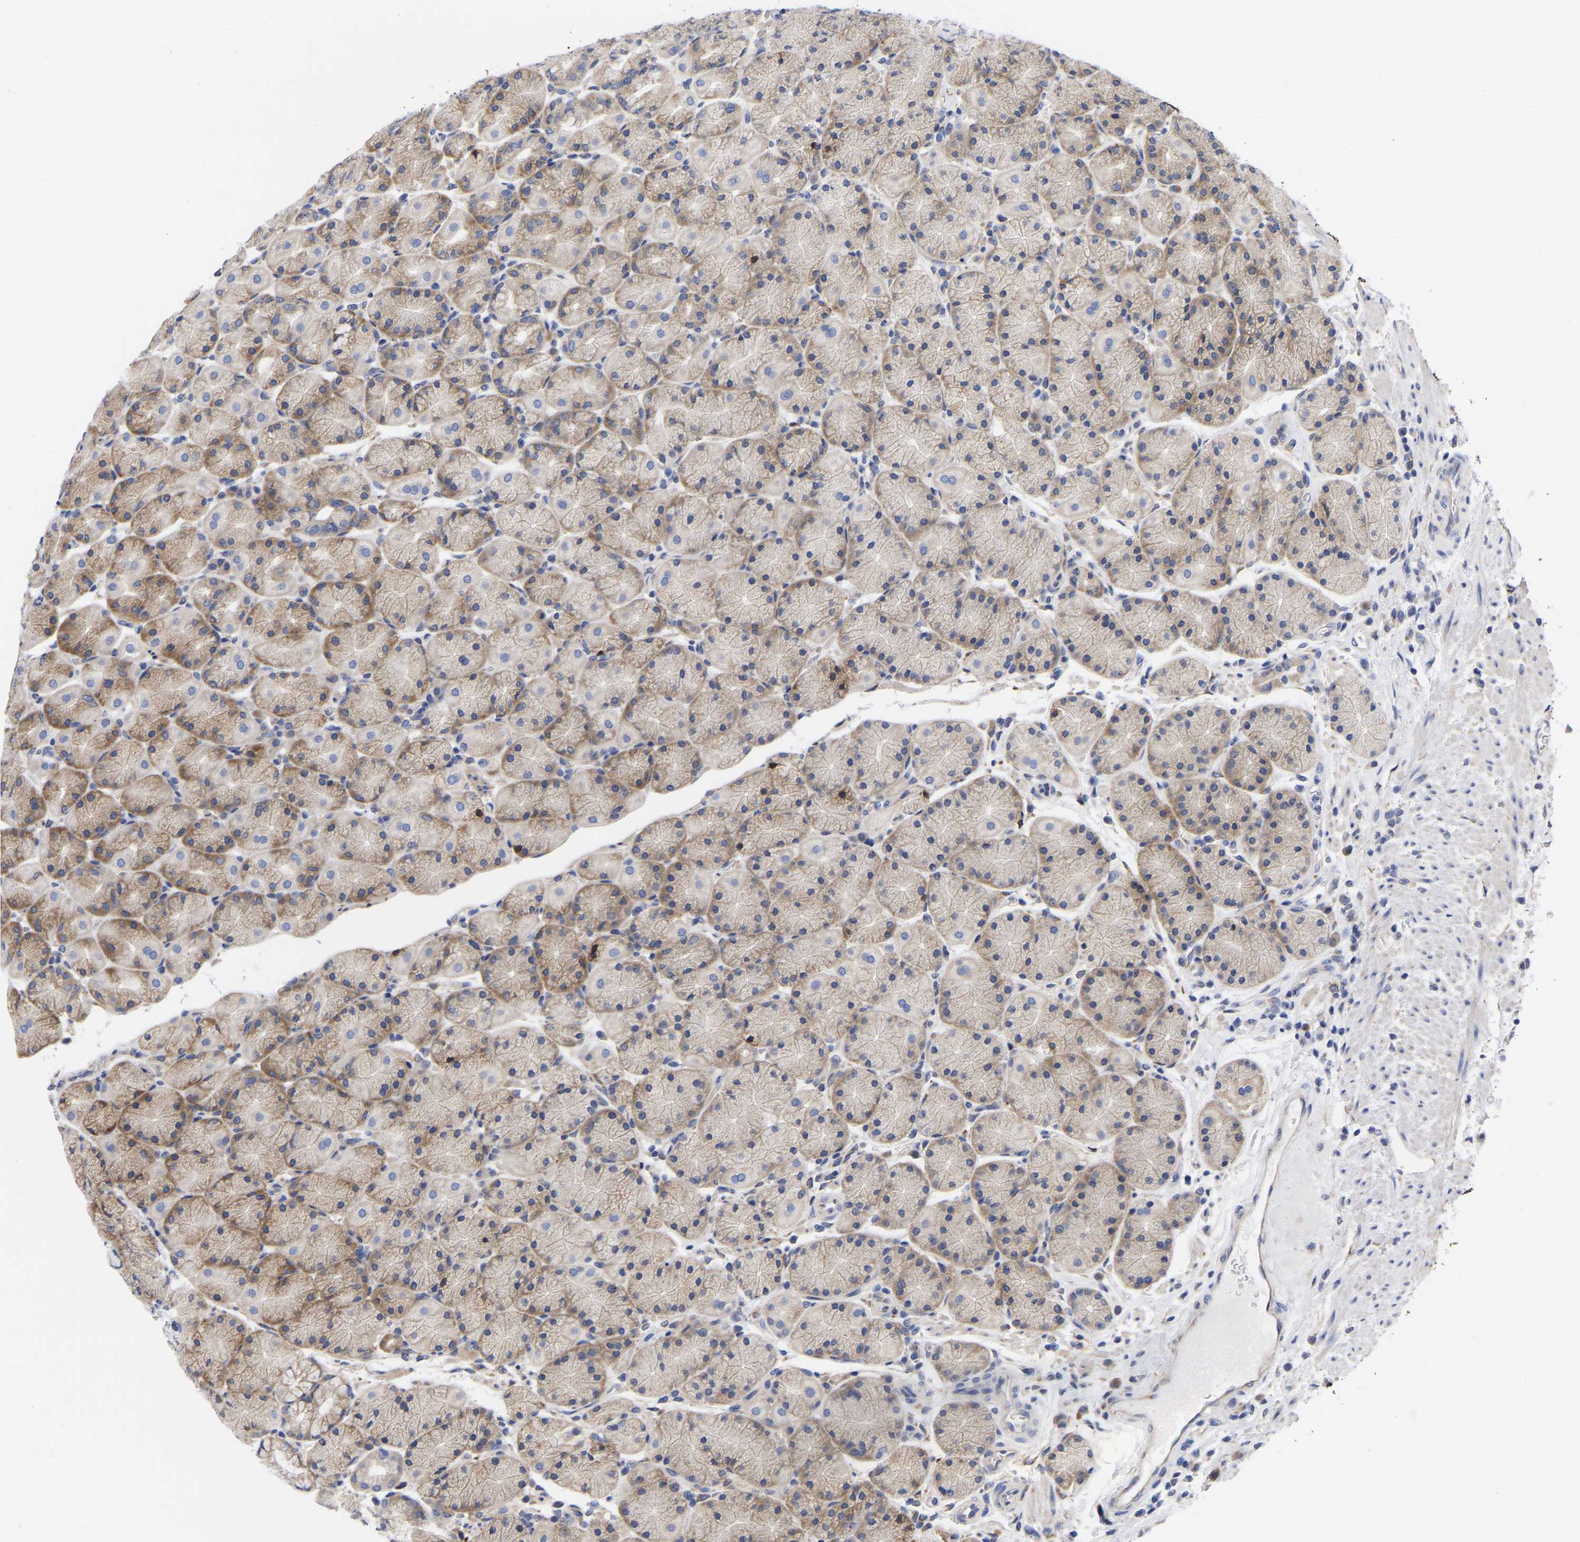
{"staining": {"intensity": "moderate", "quantity": ">75%", "location": "cytoplasmic/membranous"}, "tissue": "stomach", "cell_type": "Glandular cells", "image_type": "normal", "snomed": [{"axis": "morphology", "description": "Normal tissue, NOS"}, {"axis": "morphology", "description": "Carcinoid, malignant, NOS"}, {"axis": "topography", "description": "Stomach, upper"}], "caption": "A micrograph showing moderate cytoplasmic/membranous positivity in about >75% of glandular cells in benign stomach, as visualized by brown immunohistochemical staining.", "gene": "CFAP298", "patient": {"sex": "male", "age": 39}}